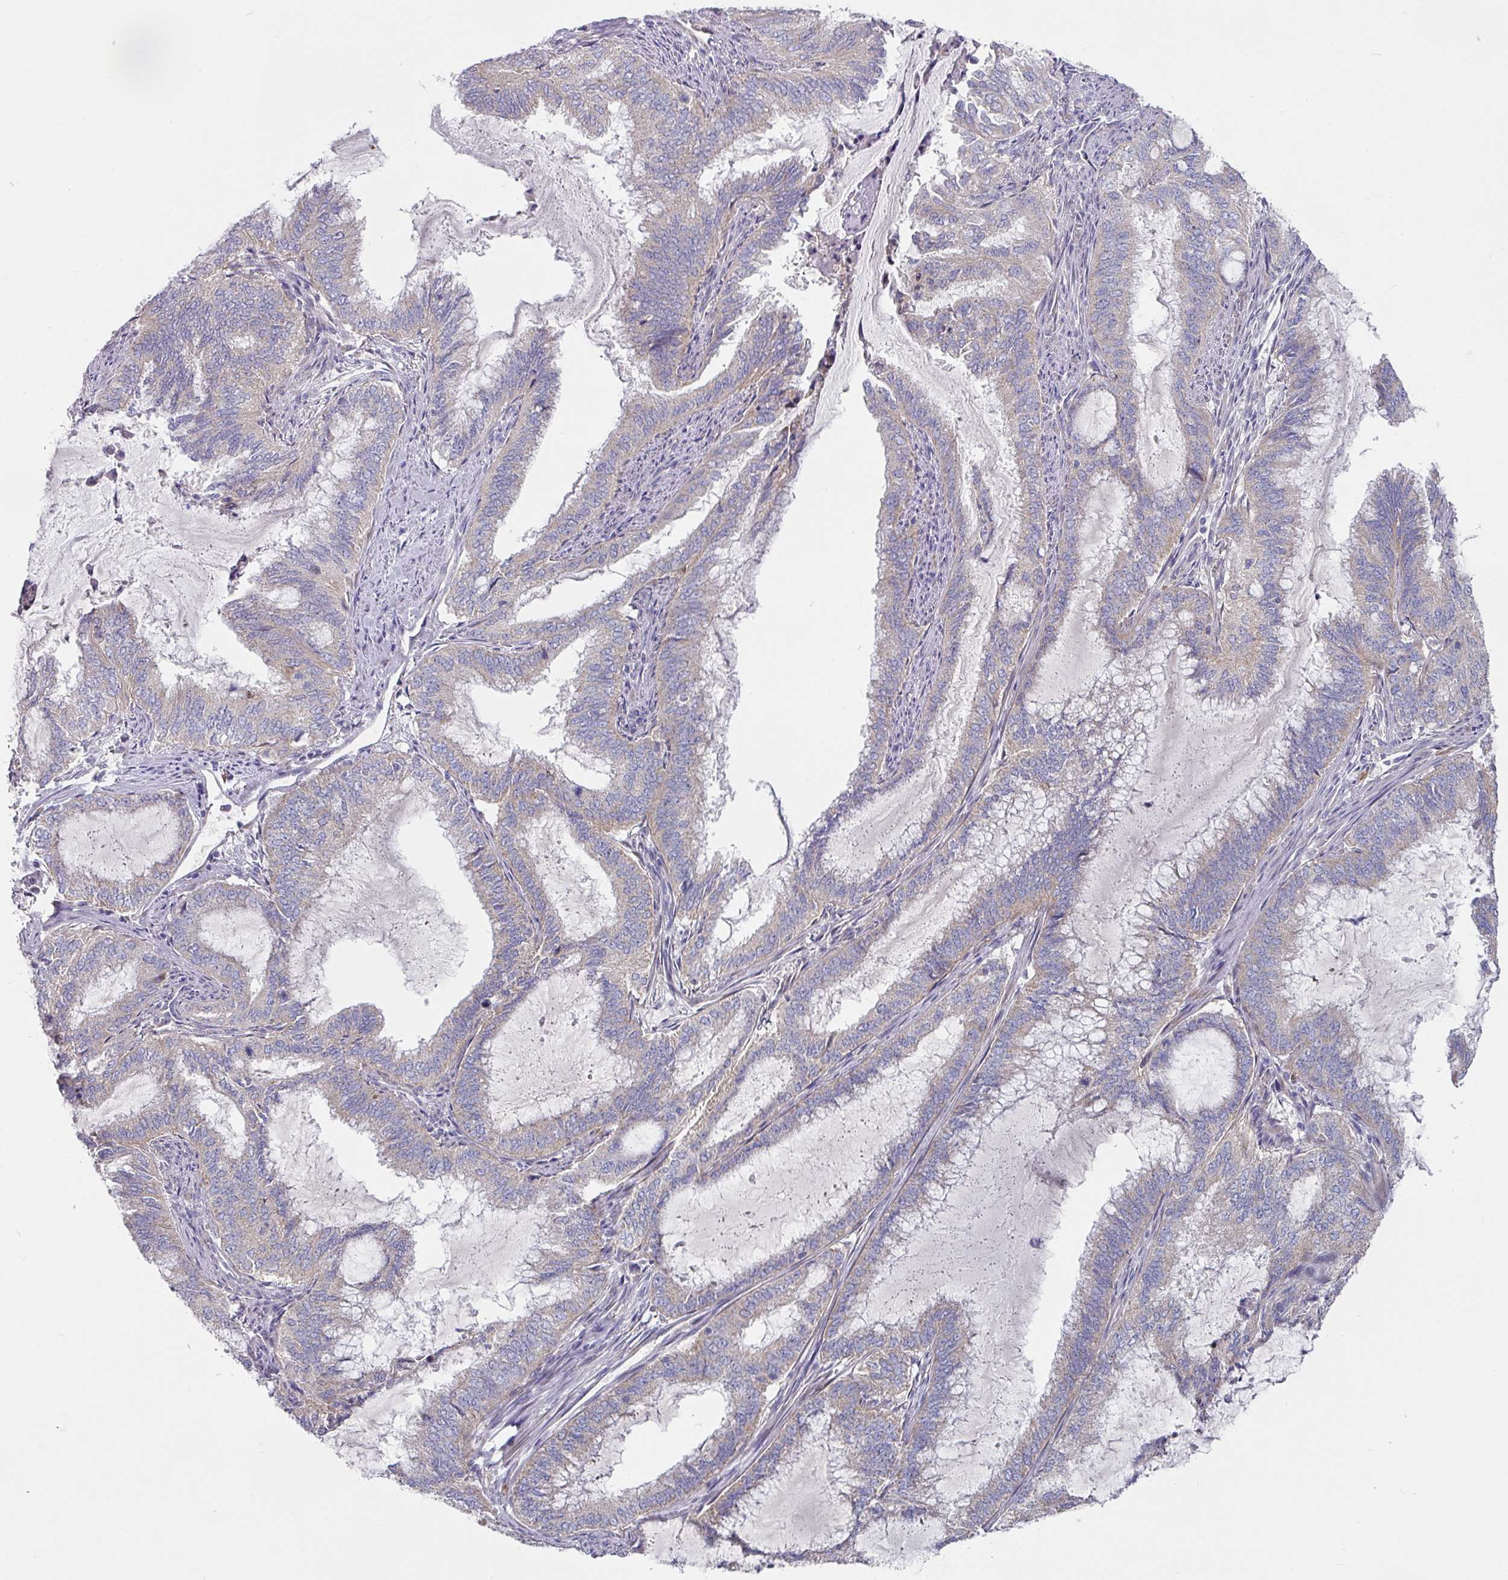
{"staining": {"intensity": "negative", "quantity": "none", "location": "none"}, "tissue": "endometrial cancer", "cell_type": "Tumor cells", "image_type": "cancer", "snomed": [{"axis": "morphology", "description": "Adenocarcinoma, NOS"}, {"axis": "topography", "description": "Endometrium"}], "caption": "Immunohistochemistry (IHC) image of neoplastic tissue: human endometrial cancer stained with DAB (3,3'-diaminobenzidine) shows no significant protein positivity in tumor cells.", "gene": "PYROXD2", "patient": {"sex": "female", "age": 51}}